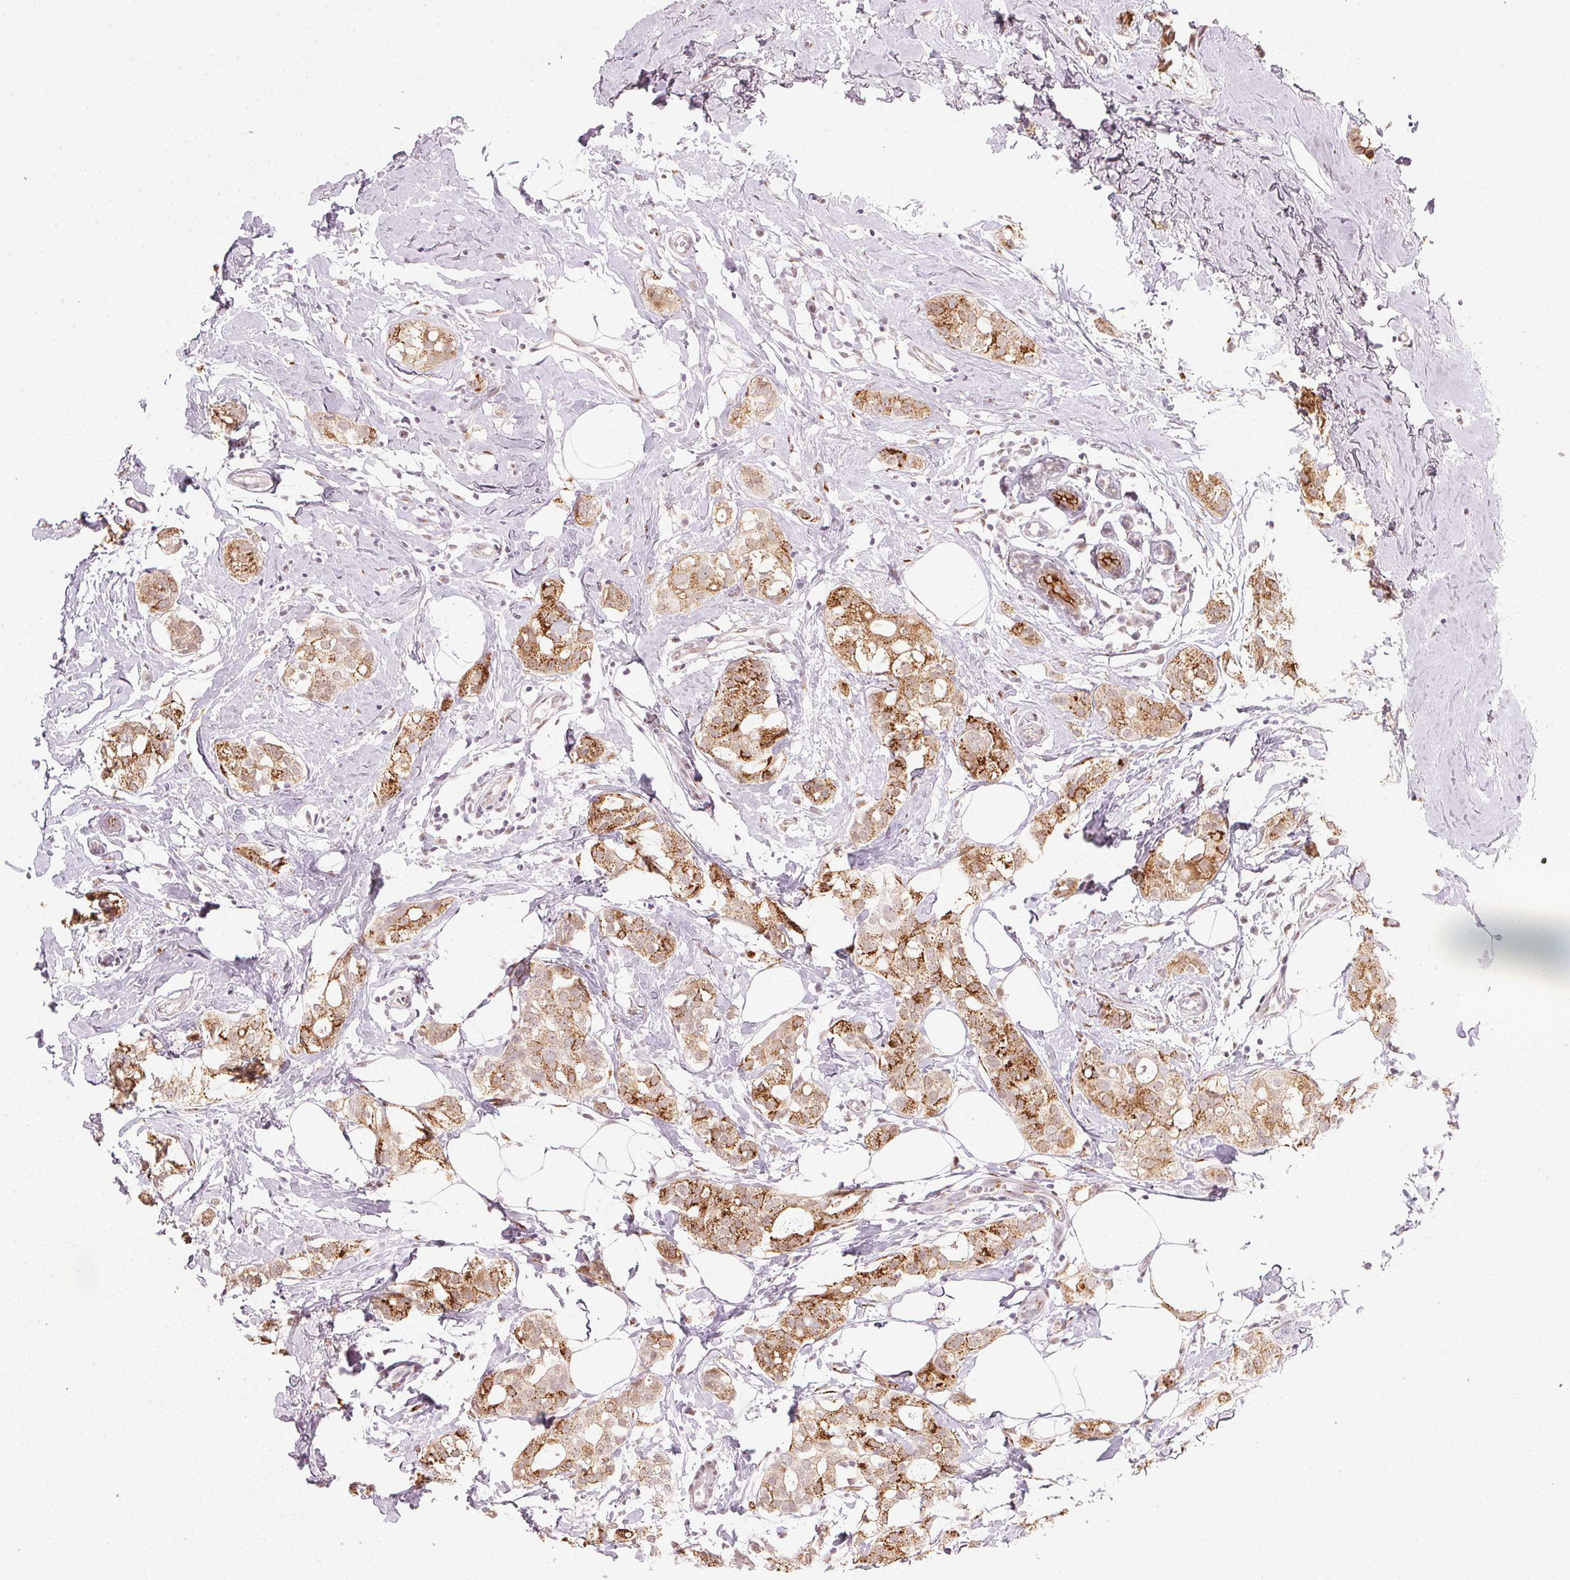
{"staining": {"intensity": "moderate", "quantity": ">75%", "location": "cytoplasmic/membranous"}, "tissue": "breast cancer", "cell_type": "Tumor cells", "image_type": "cancer", "snomed": [{"axis": "morphology", "description": "Duct carcinoma"}, {"axis": "topography", "description": "Breast"}], "caption": "Immunohistochemical staining of breast cancer displays medium levels of moderate cytoplasmic/membranous positivity in approximately >75% of tumor cells.", "gene": "RAB22A", "patient": {"sex": "female", "age": 40}}